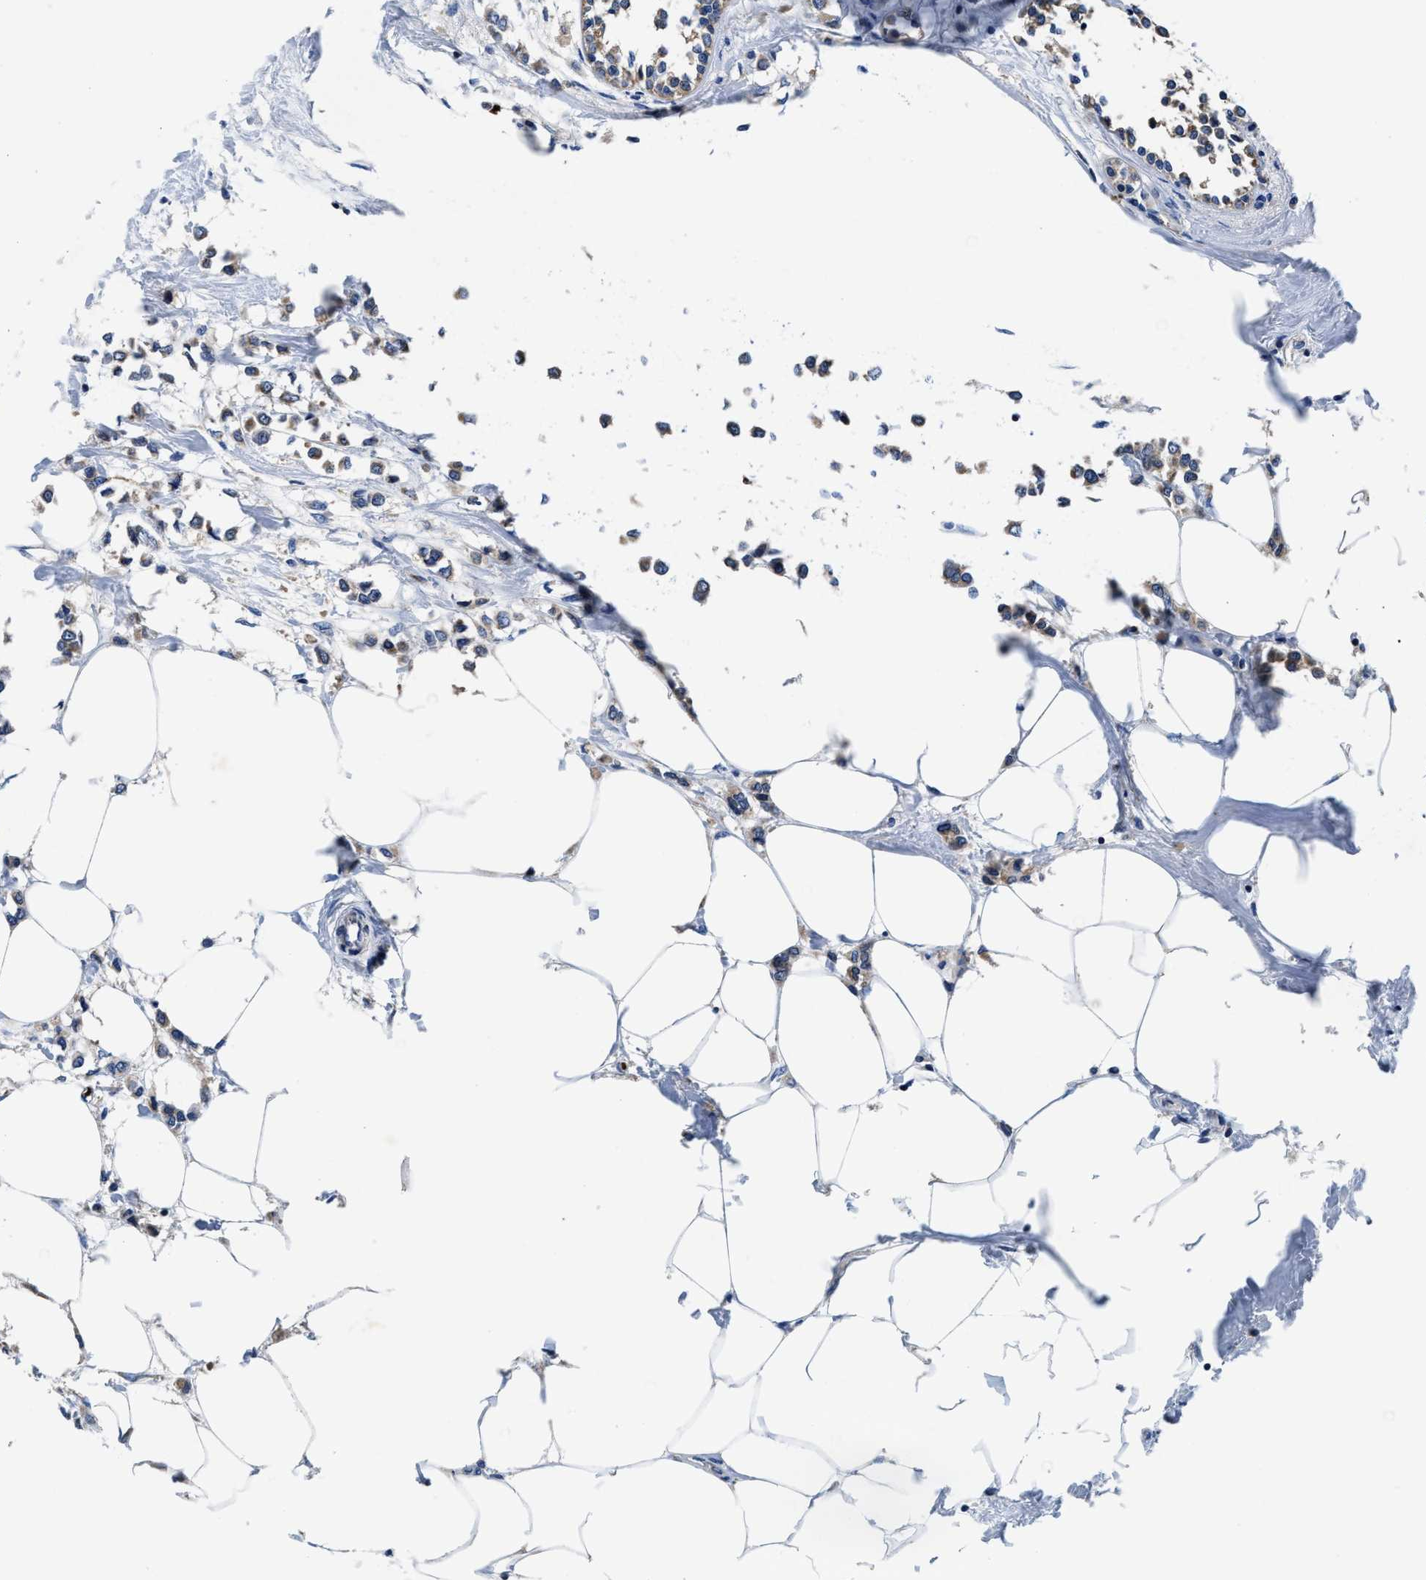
{"staining": {"intensity": "weak", "quantity": ">75%", "location": "cytoplasmic/membranous"}, "tissue": "breast cancer", "cell_type": "Tumor cells", "image_type": "cancer", "snomed": [{"axis": "morphology", "description": "Lobular carcinoma"}, {"axis": "topography", "description": "Breast"}], "caption": "Human breast cancer stained with a protein marker exhibits weak staining in tumor cells.", "gene": "PHLPP1", "patient": {"sex": "female", "age": 51}}